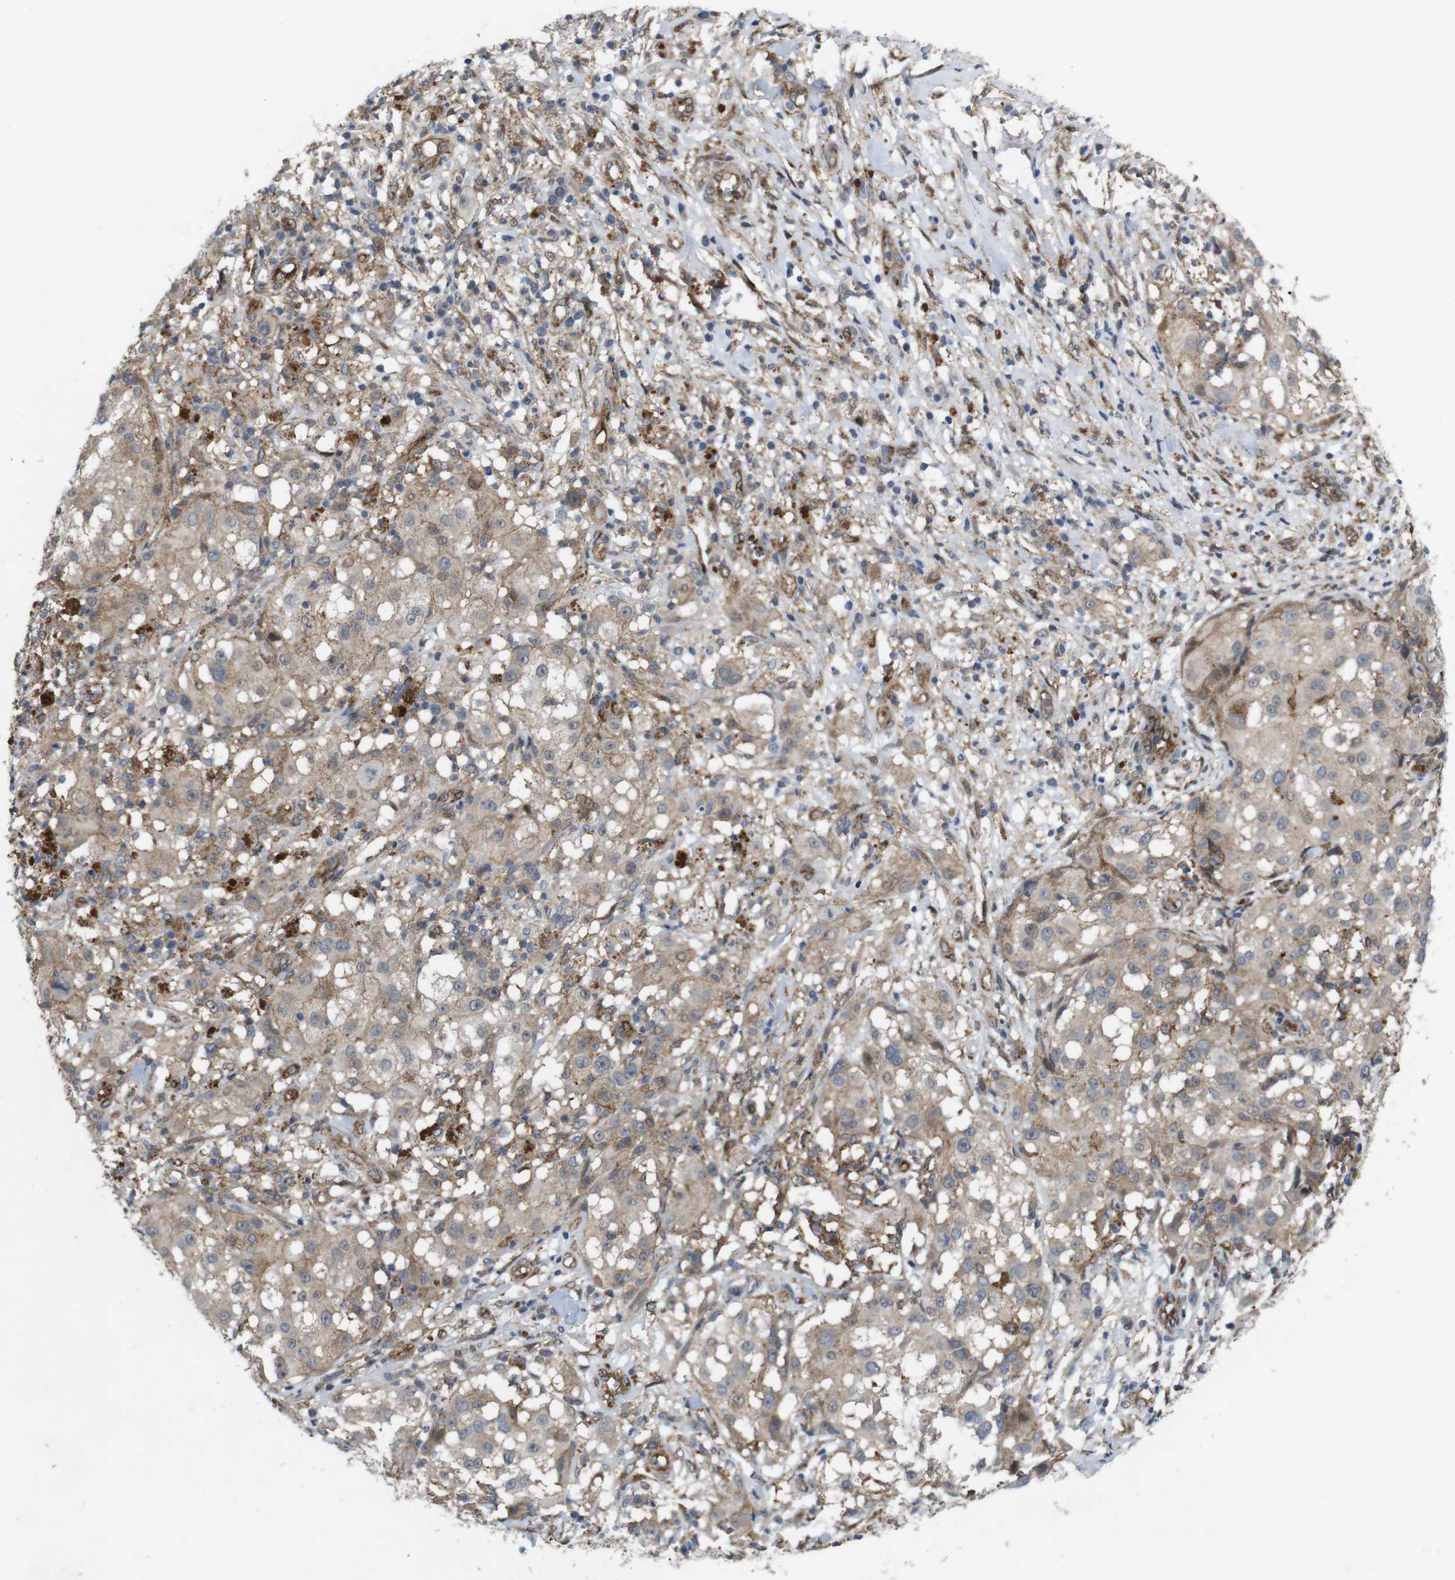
{"staining": {"intensity": "moderate", "quantity": ">75%", "location": "cytoplasmic/membranous"}, "tissue": "melanoma", "cell_type": "Tumor cells", "image_type": "cancer", "snomed": [{"axis": "morphology", "description": "Necrosis, NOS"}, {"axis": "morphology", "description": "Malignant melanoma, NOS"}, {"axis": "topography", "description": "Skin"}], "caption": "The immunohistochemical stain shows moderate cytoplasmic/membranous staining in tumor cells of melanoma tissue.", "gene": "PTGER4", "patient": {"sex": "female", "age": 87}}